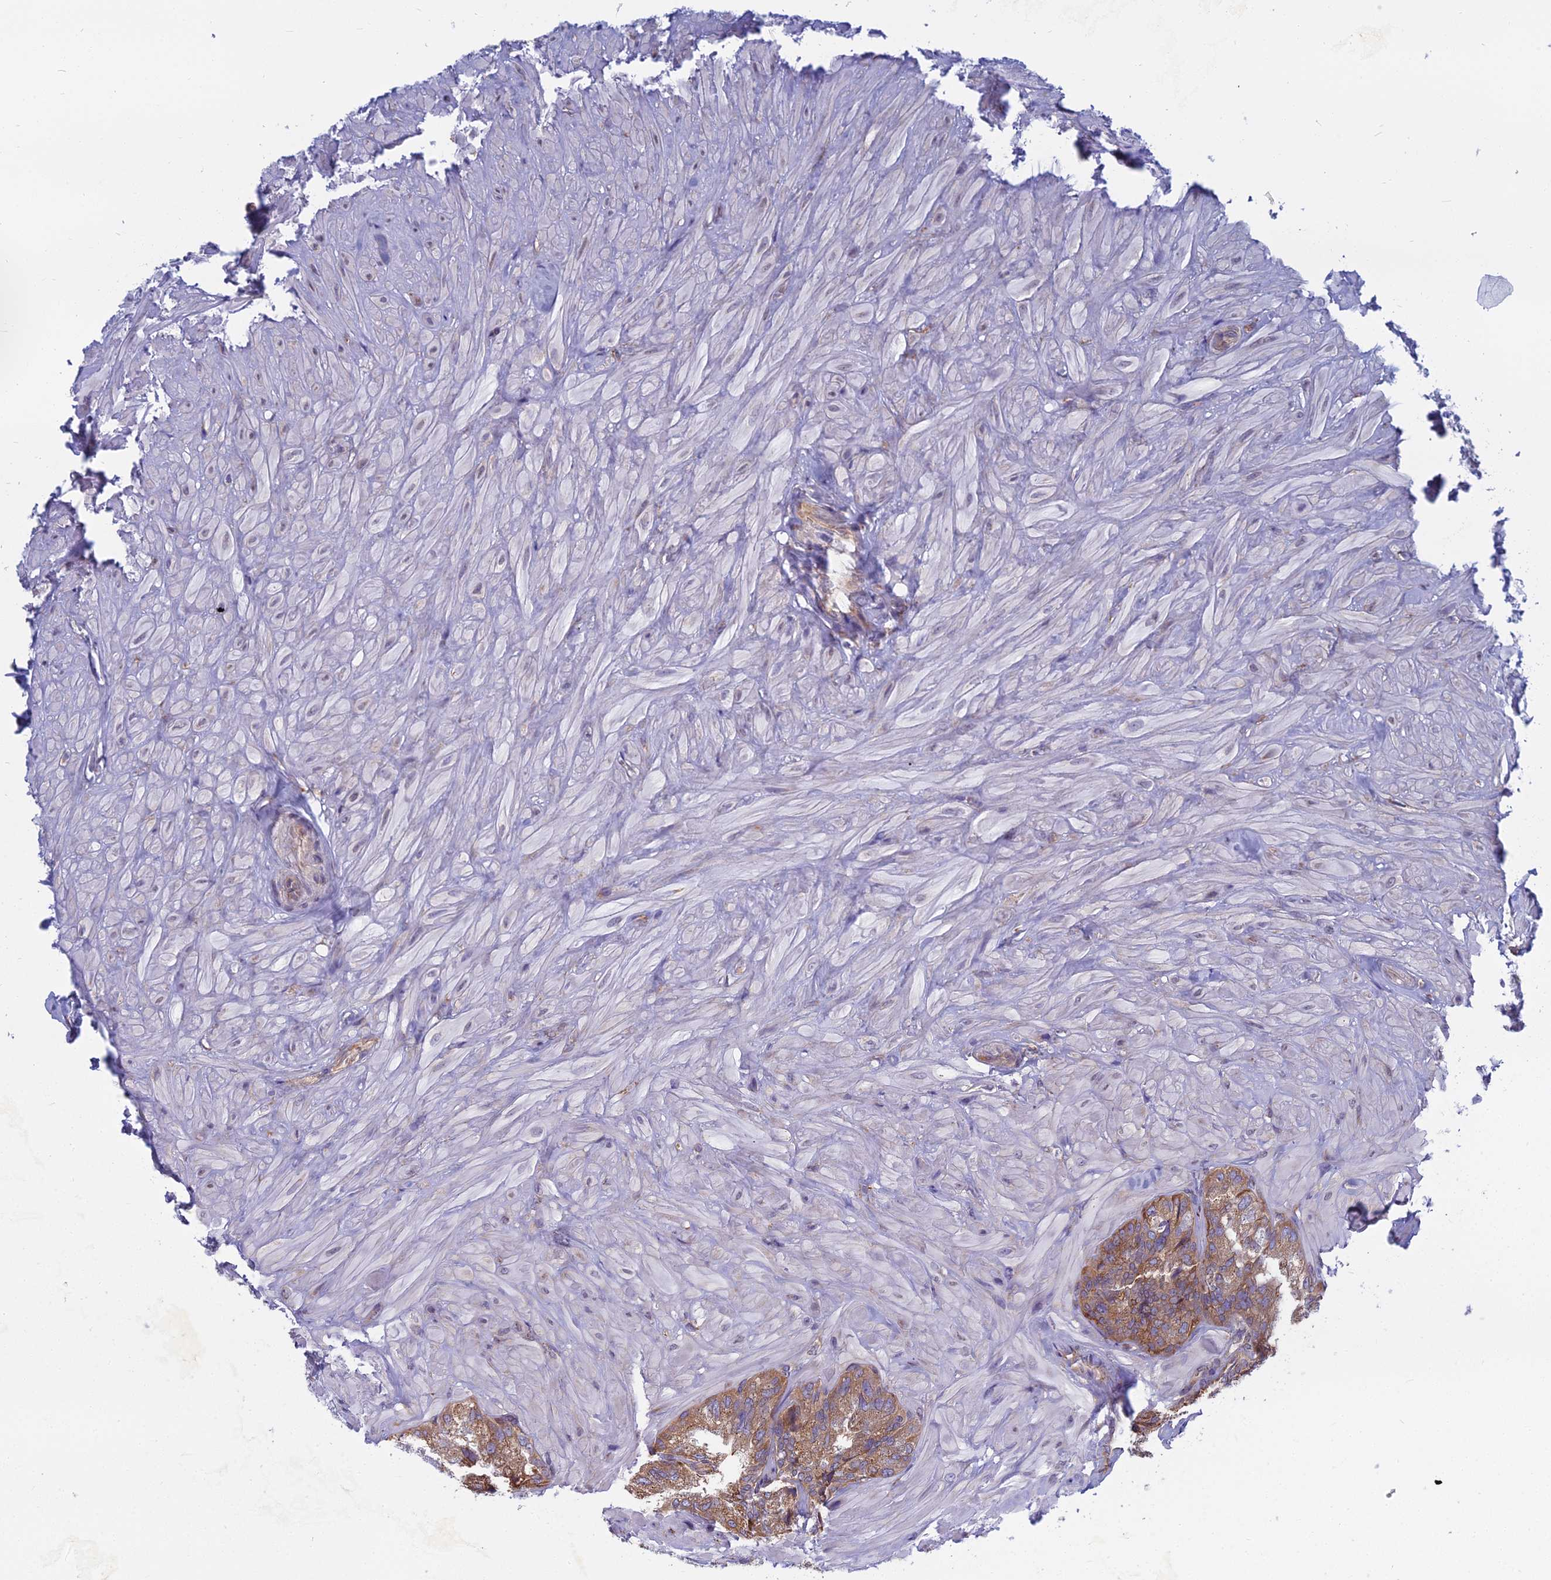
{"staining": {"intensity": "moderate", "quantity": ">75%", "location": "cytoplasmic/membranous"}, "tissue": "seminal vesicle", "cell_type": "Glandular cells", "image_type": "normal", "snomed": [{"axis": "morphology", "description": "Normal tissue, NOS"}, {"axis": "topography", "description": "Prostate and seminal vesicle, NOS"}, {"axis": "topography", "description": "Prostate"}, {"axis": "topography", "description": "Seminal veicle"}], "caption": "Protein staining of benign seminal vesicle demonstrates moderate cytoplasmic/membranous positivity in approximately >75% of glandular cells. (IHC, brightfield microscopy, high magnification).", "gene": "KIAA1143", "patient": {"sex": "male", "age": 67}}